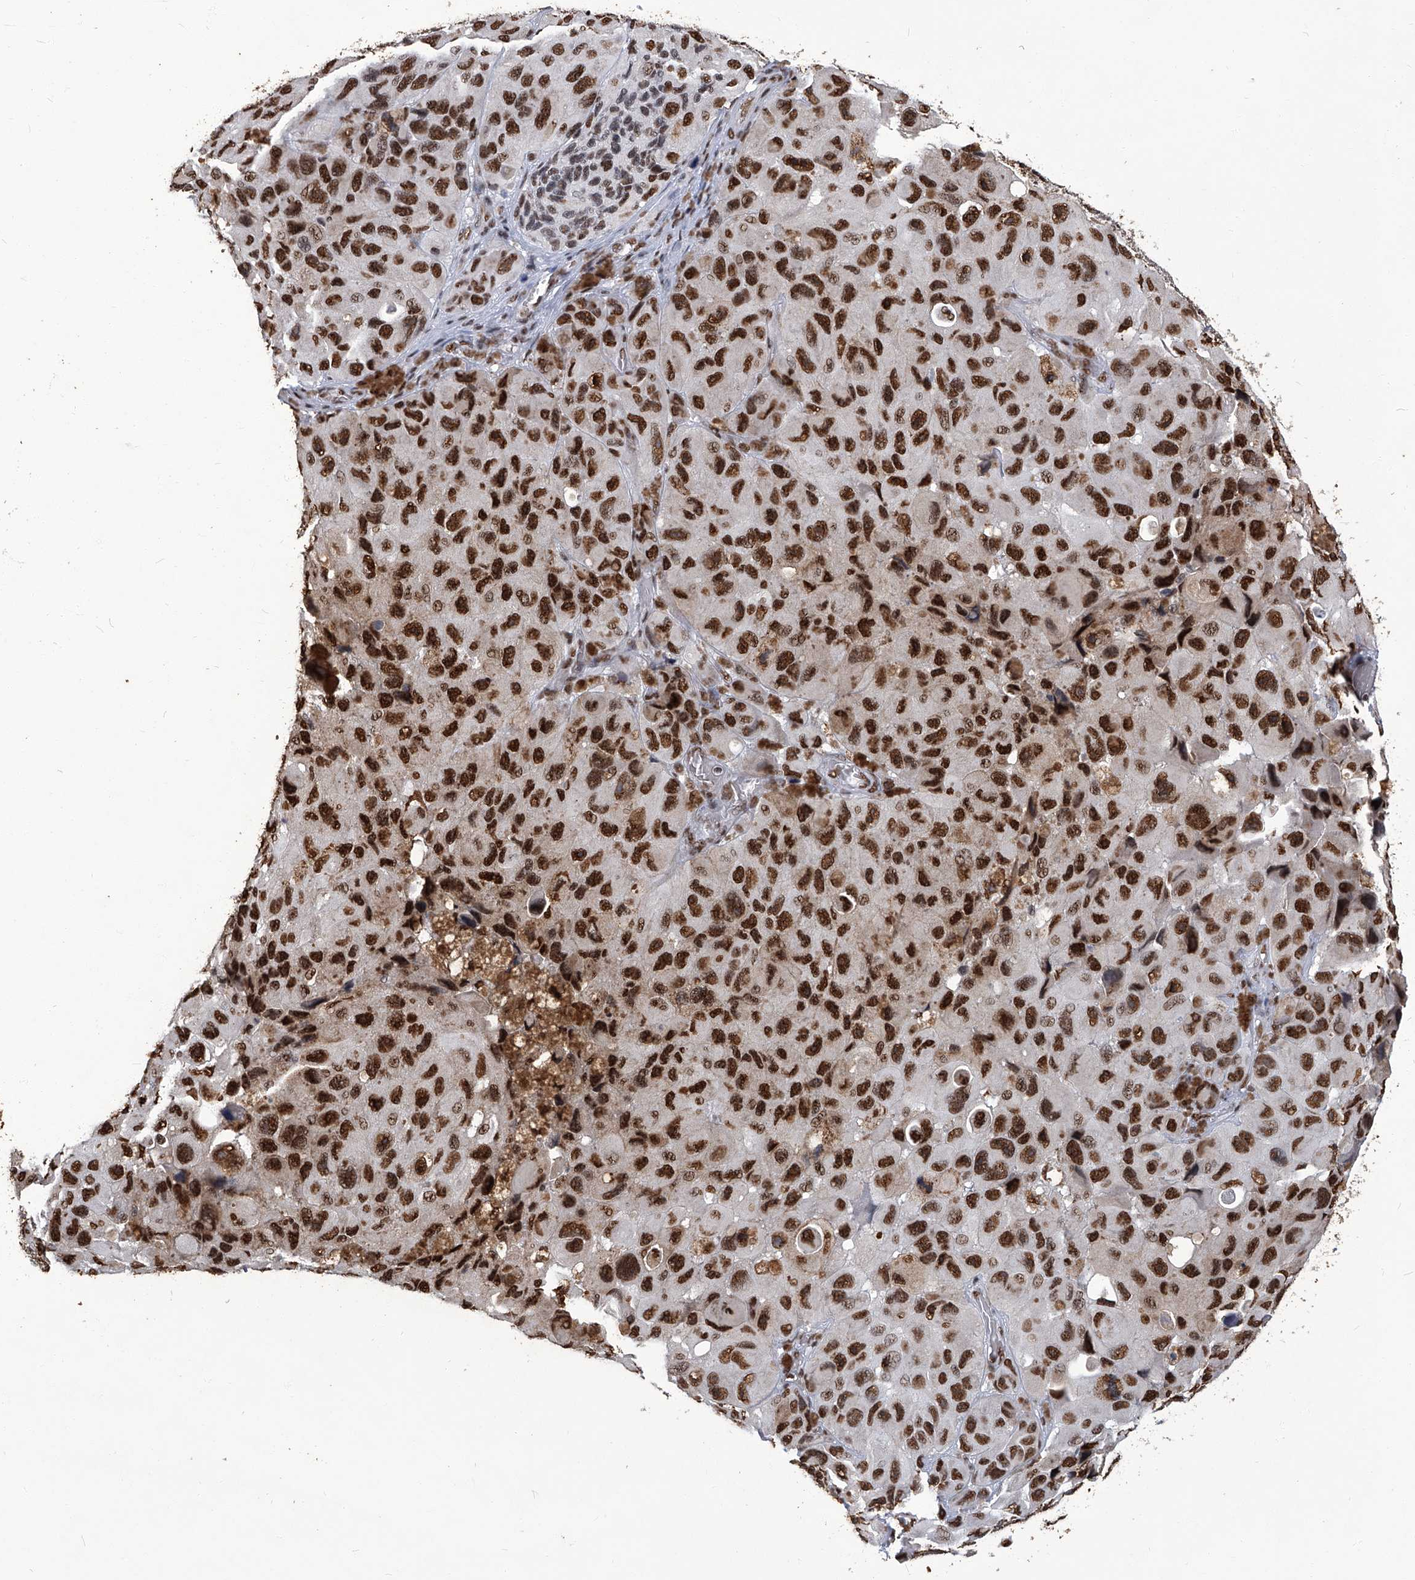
{"staining": {"intensity": "strong", "quantity": ">75%", "location": "nuclear"}, "tissue": "melanoma", "cell_type": "Tumor cells", "image_type": "cancer", "snomed": [{"axis": "morphology", "description": "Malignant melanoma, NOS"}, {"axis": "topography", "description": "Skin"}], "caption": "Protein positivity by IHC shows strong nuclear positivity in approximately >75% of tumor cells in melanoma. (DAB = brown stain, brightfield microscopy at high magnification).", "gene": "HBP1", "patient": {"sex": "female", "age": 73}}